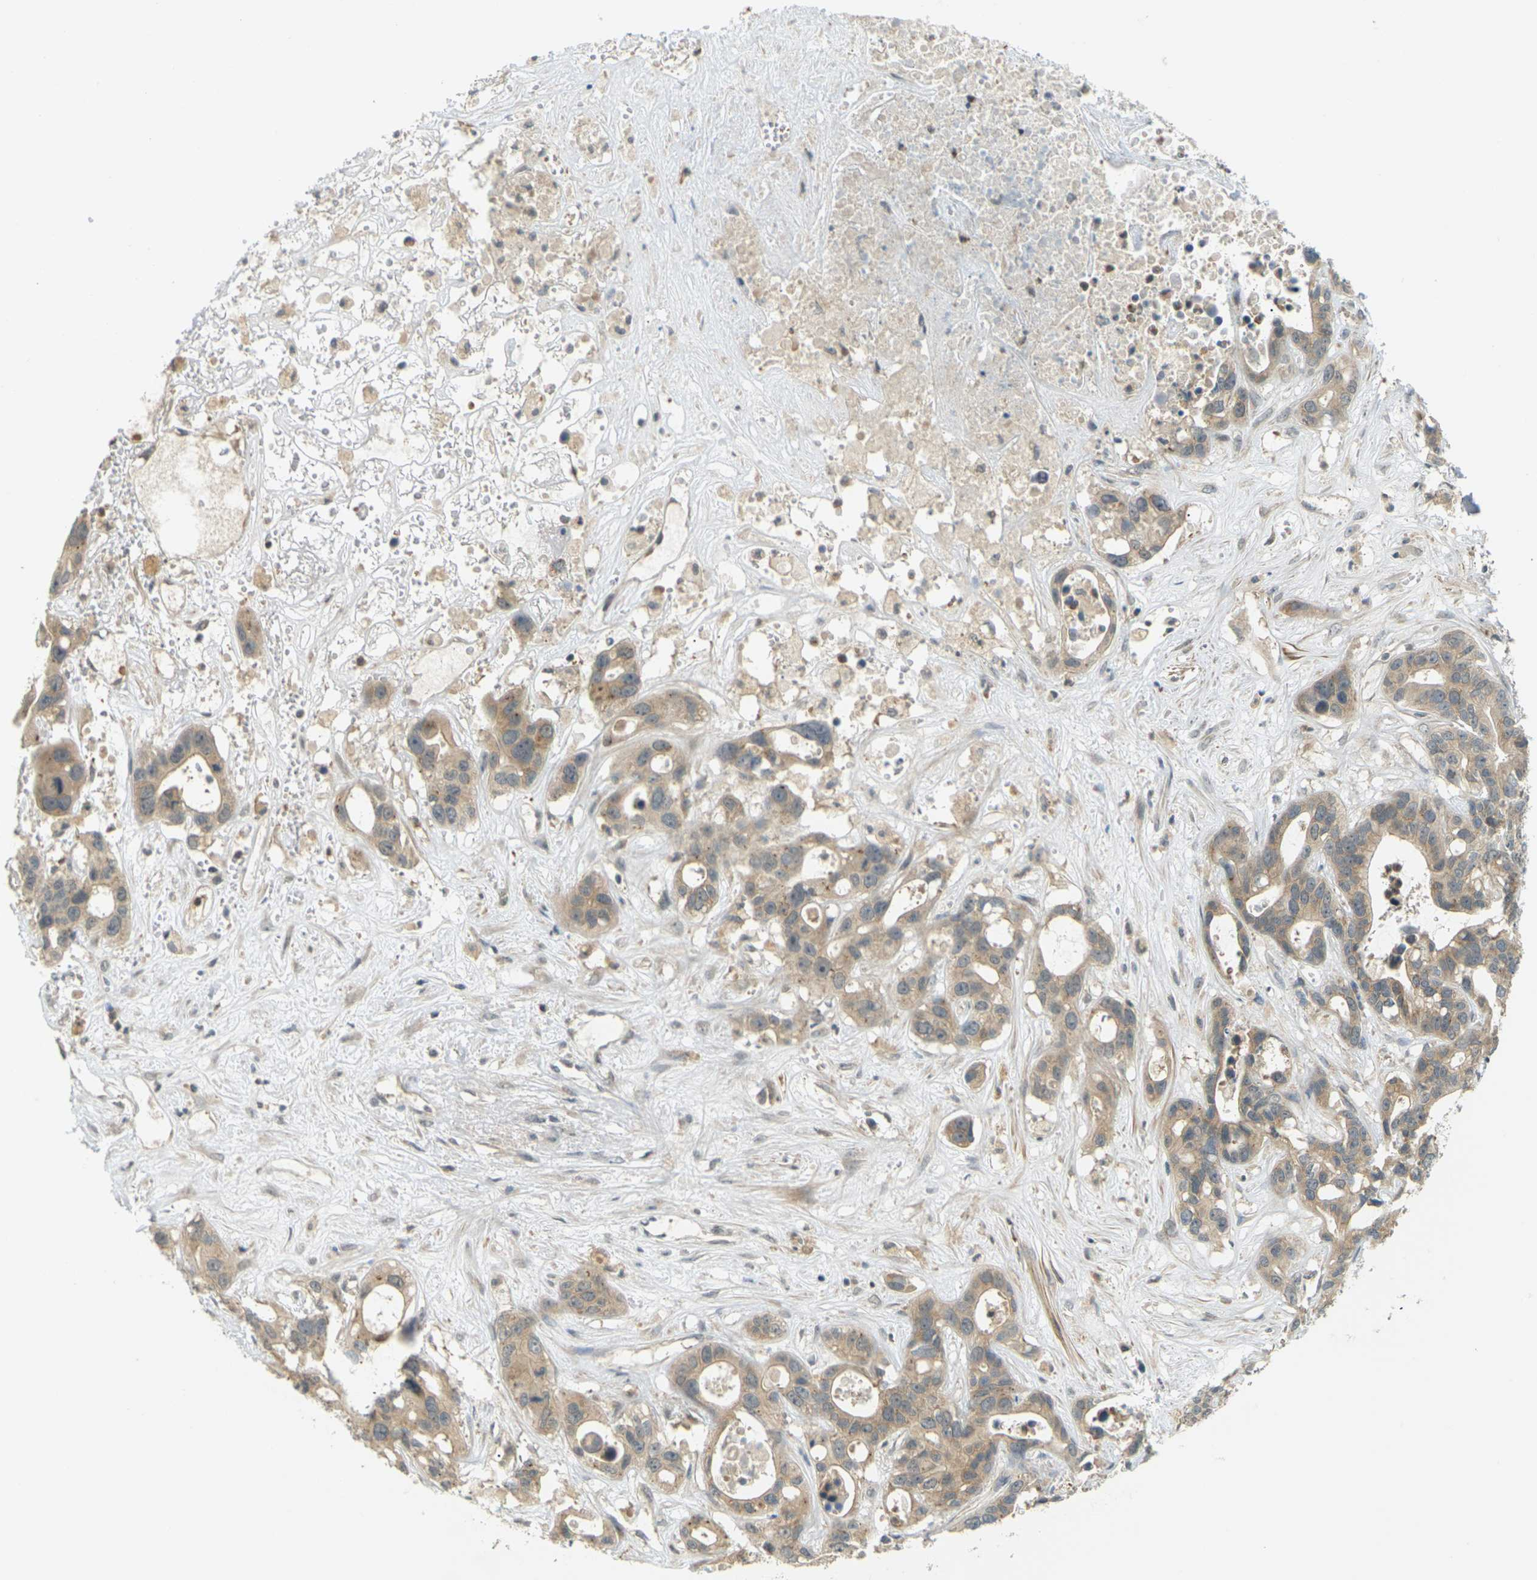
{"staining": {"intensity": "moderate", "quantity": ">75%", "location": "cytoplasmic/membranous"}, "tissue": "liver cancer", "cell_type": "Tumor cells", "image_type": "cancer", "snomed": [{"axis": "morphology", "description": "Cholangiocarcinoma"}, {"axis": "topography", "description": "Liver"}], "caption": "Brown immunohistochemical staining in human liver cancer demonstrates moderate cytoplasmic/membranous staining in approximately >75% of tumor cells.", "gene": "SOCS6", "patient": {"sex": "female", "age": 65}}